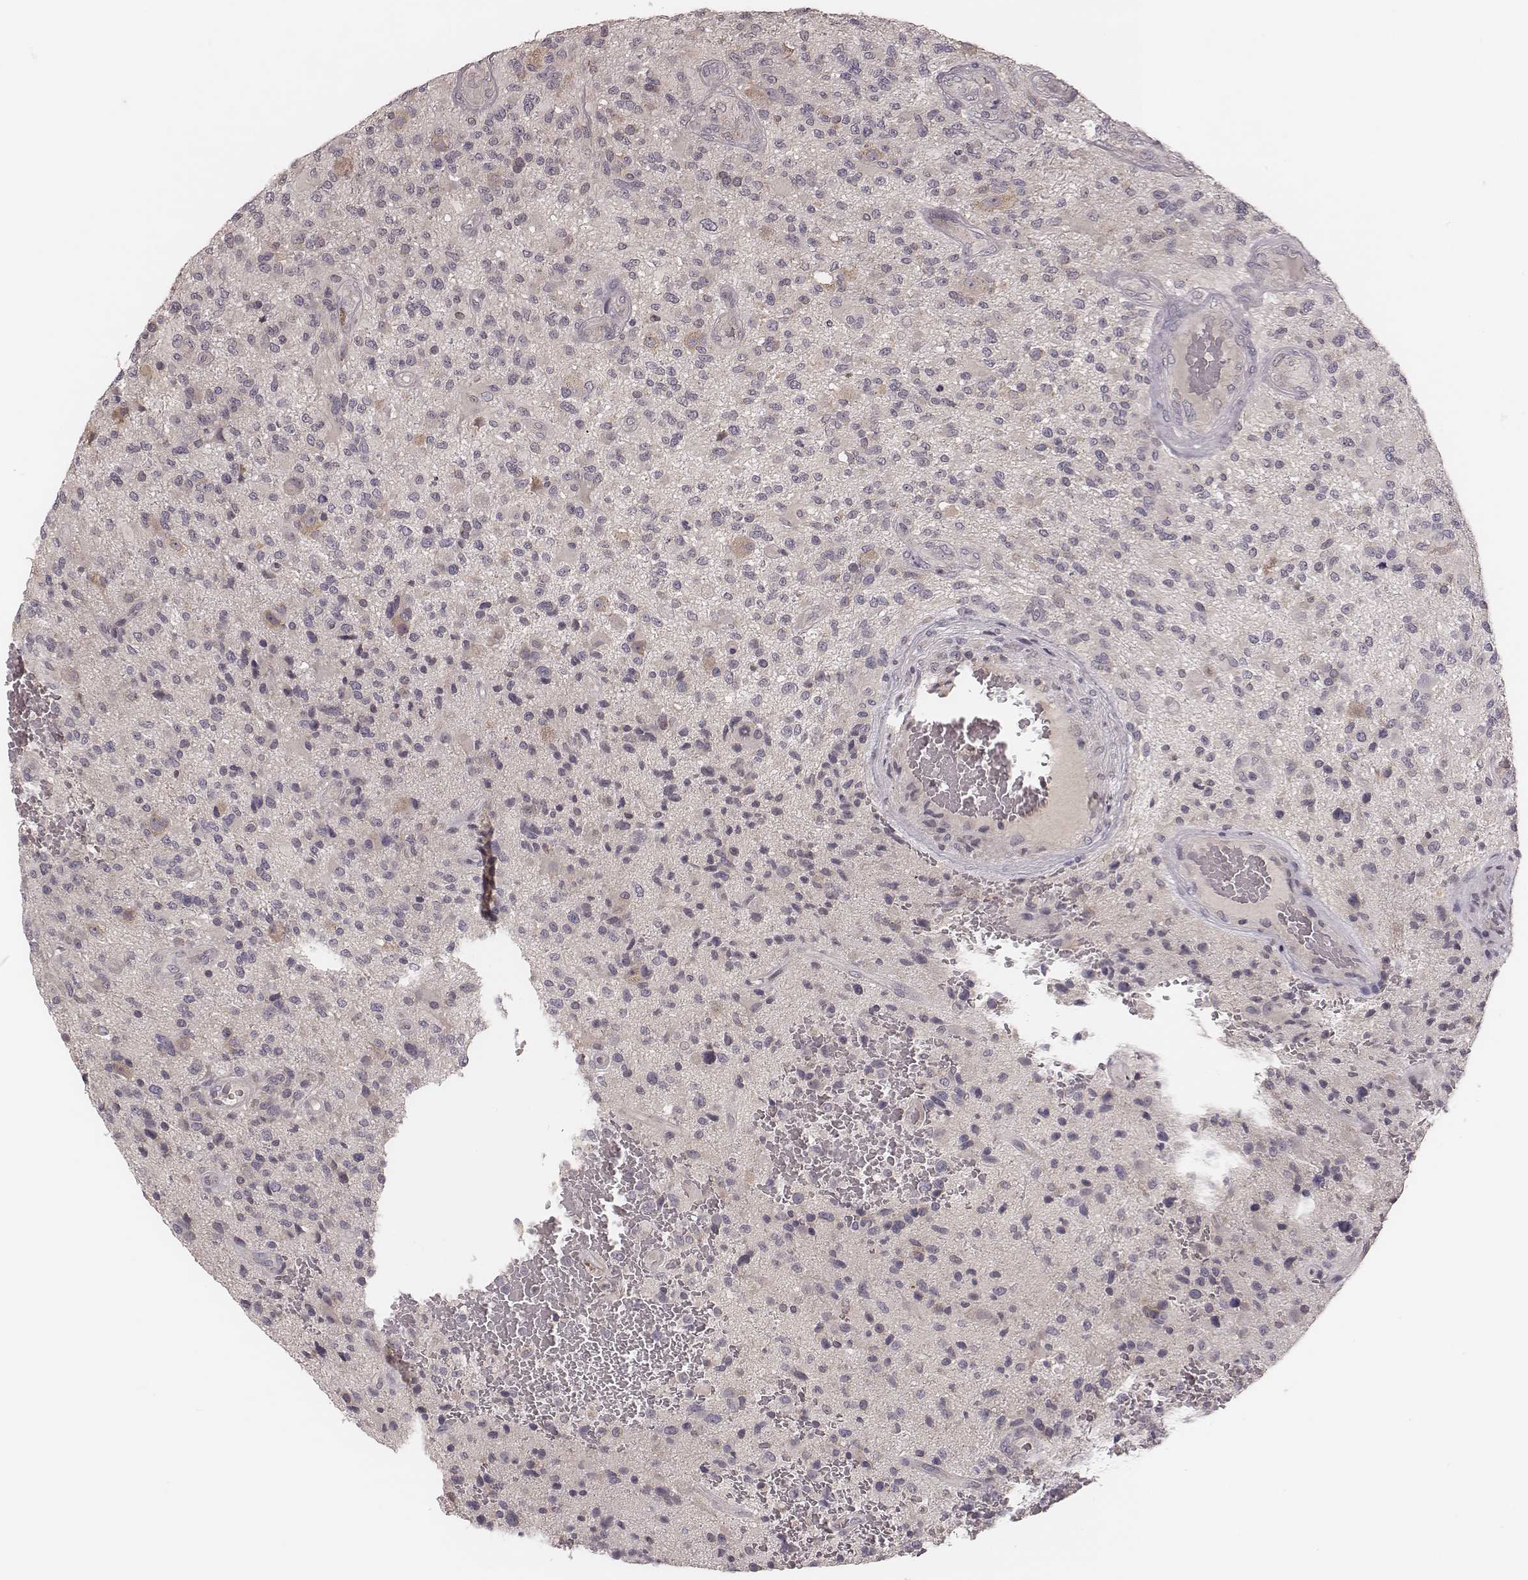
{"staining": {"intensity": "negative", "quantity": "none", "location": "none"}, "tissue": "glioma", "cell_type": "Tumor cells", "image_type": "cancer", "snomed": [{"axis": "morphology", "description": "Glioma, malignant, High grade"}, {"axis": "topography", "description": "Brain"}], "caption": "Immunohistochemistry of high-grade glioma (malignant) displays no expression in tumor cells.", "gene": "P2RX5", "patient": {"sex": "male", "age": 47}}